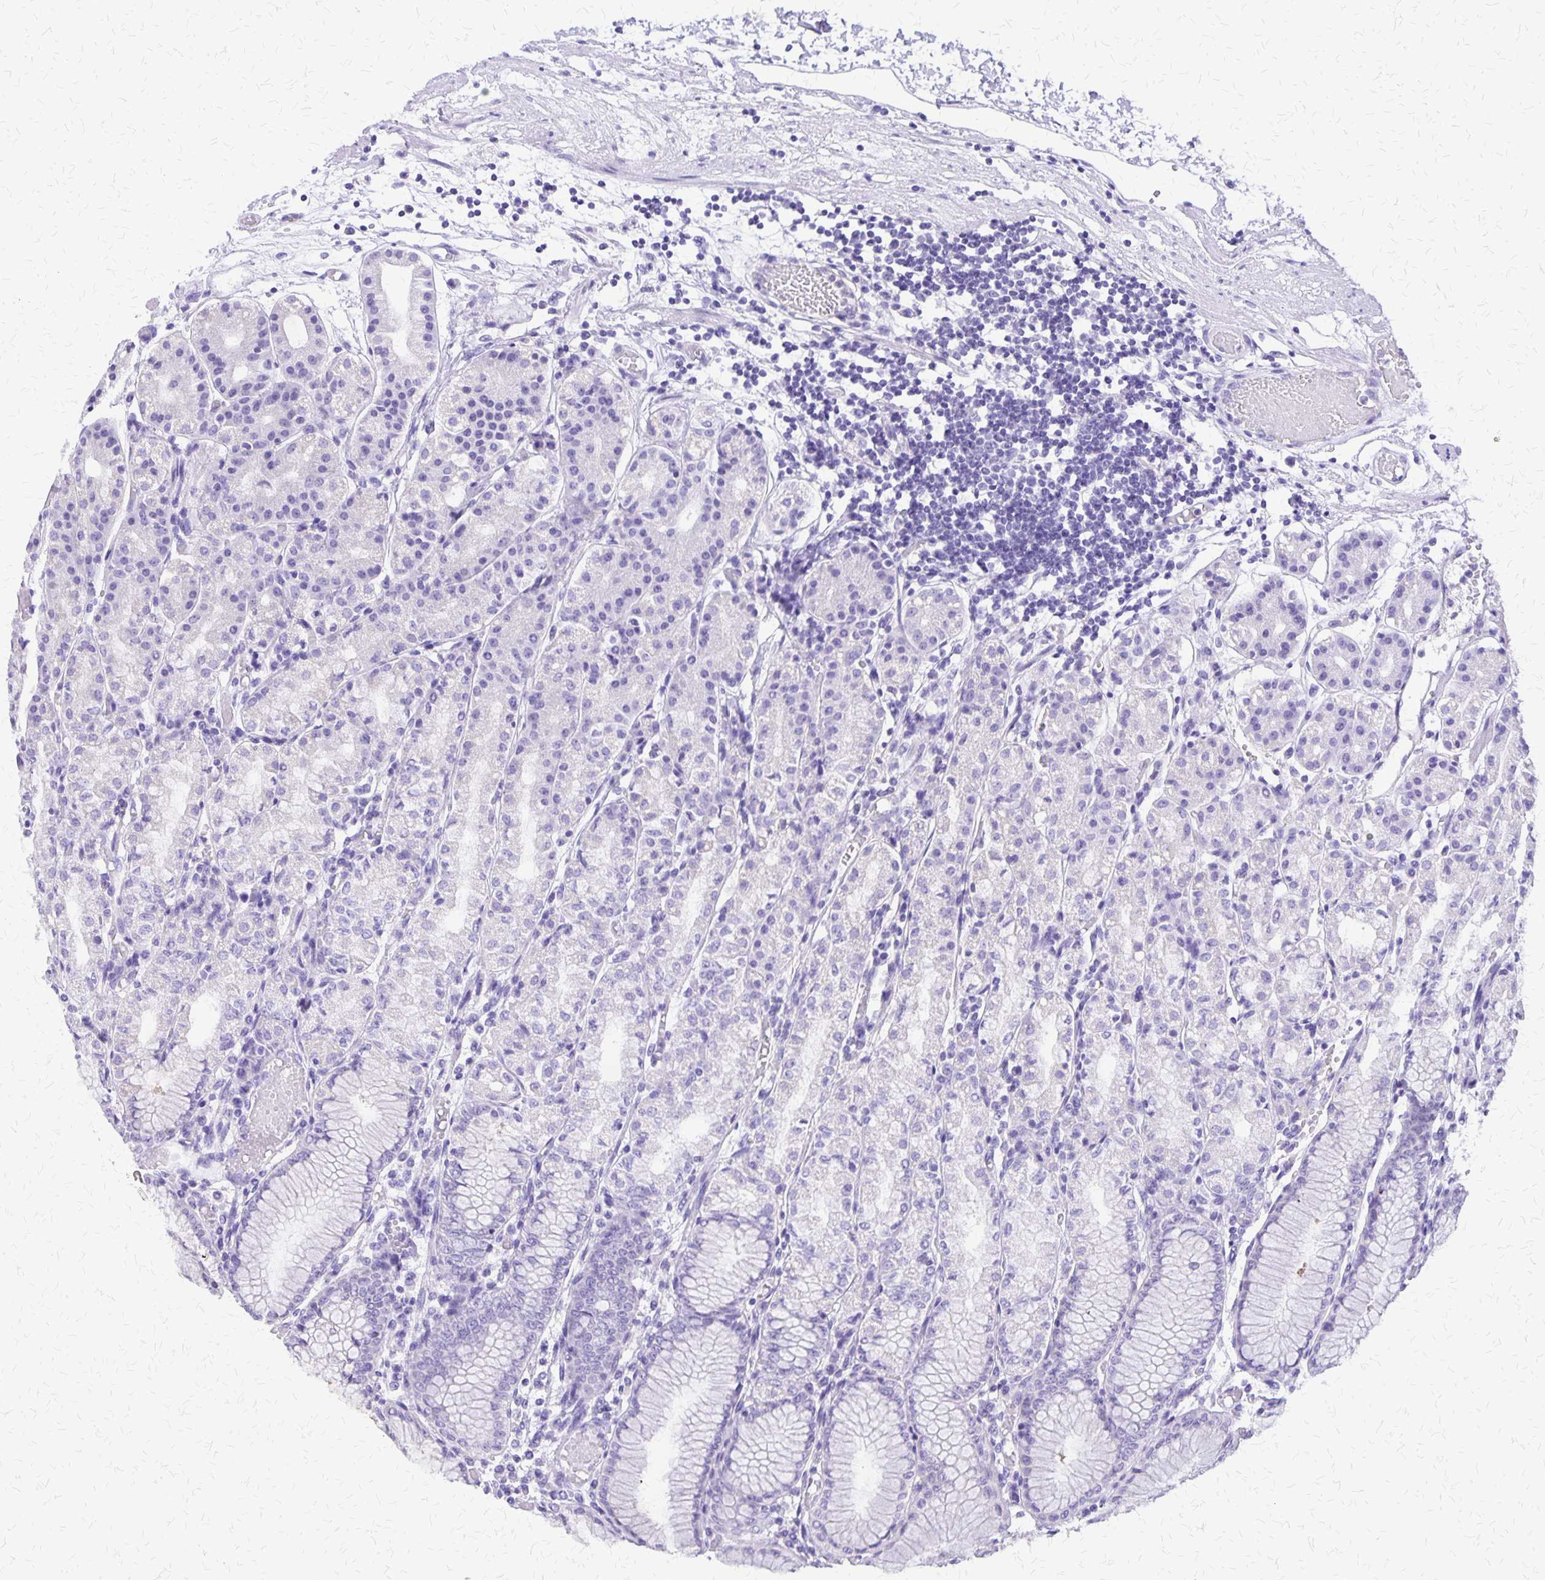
{"staining": {"intensity": "negative", "quantity": "none", "location": "none"}, "tissue": "stomach", "cell_type": "Glandular cells", "image_type": "normal", "snomed": [{"axis": "morphology", "description": "Normal tissue, NOS"}, {"axis": "topography", "description": "Stomach"}], "caption": "Normal stomach was stained to show a protein in brown. There is no significant positivity in glandular cells. (Brightfield microscopy of DAB (3,3'-diaminobenzidine) immunohistochemistry (IHC) at high magnification).", "gene": "SI", "patient": {"sex": "female", "age": 57}}